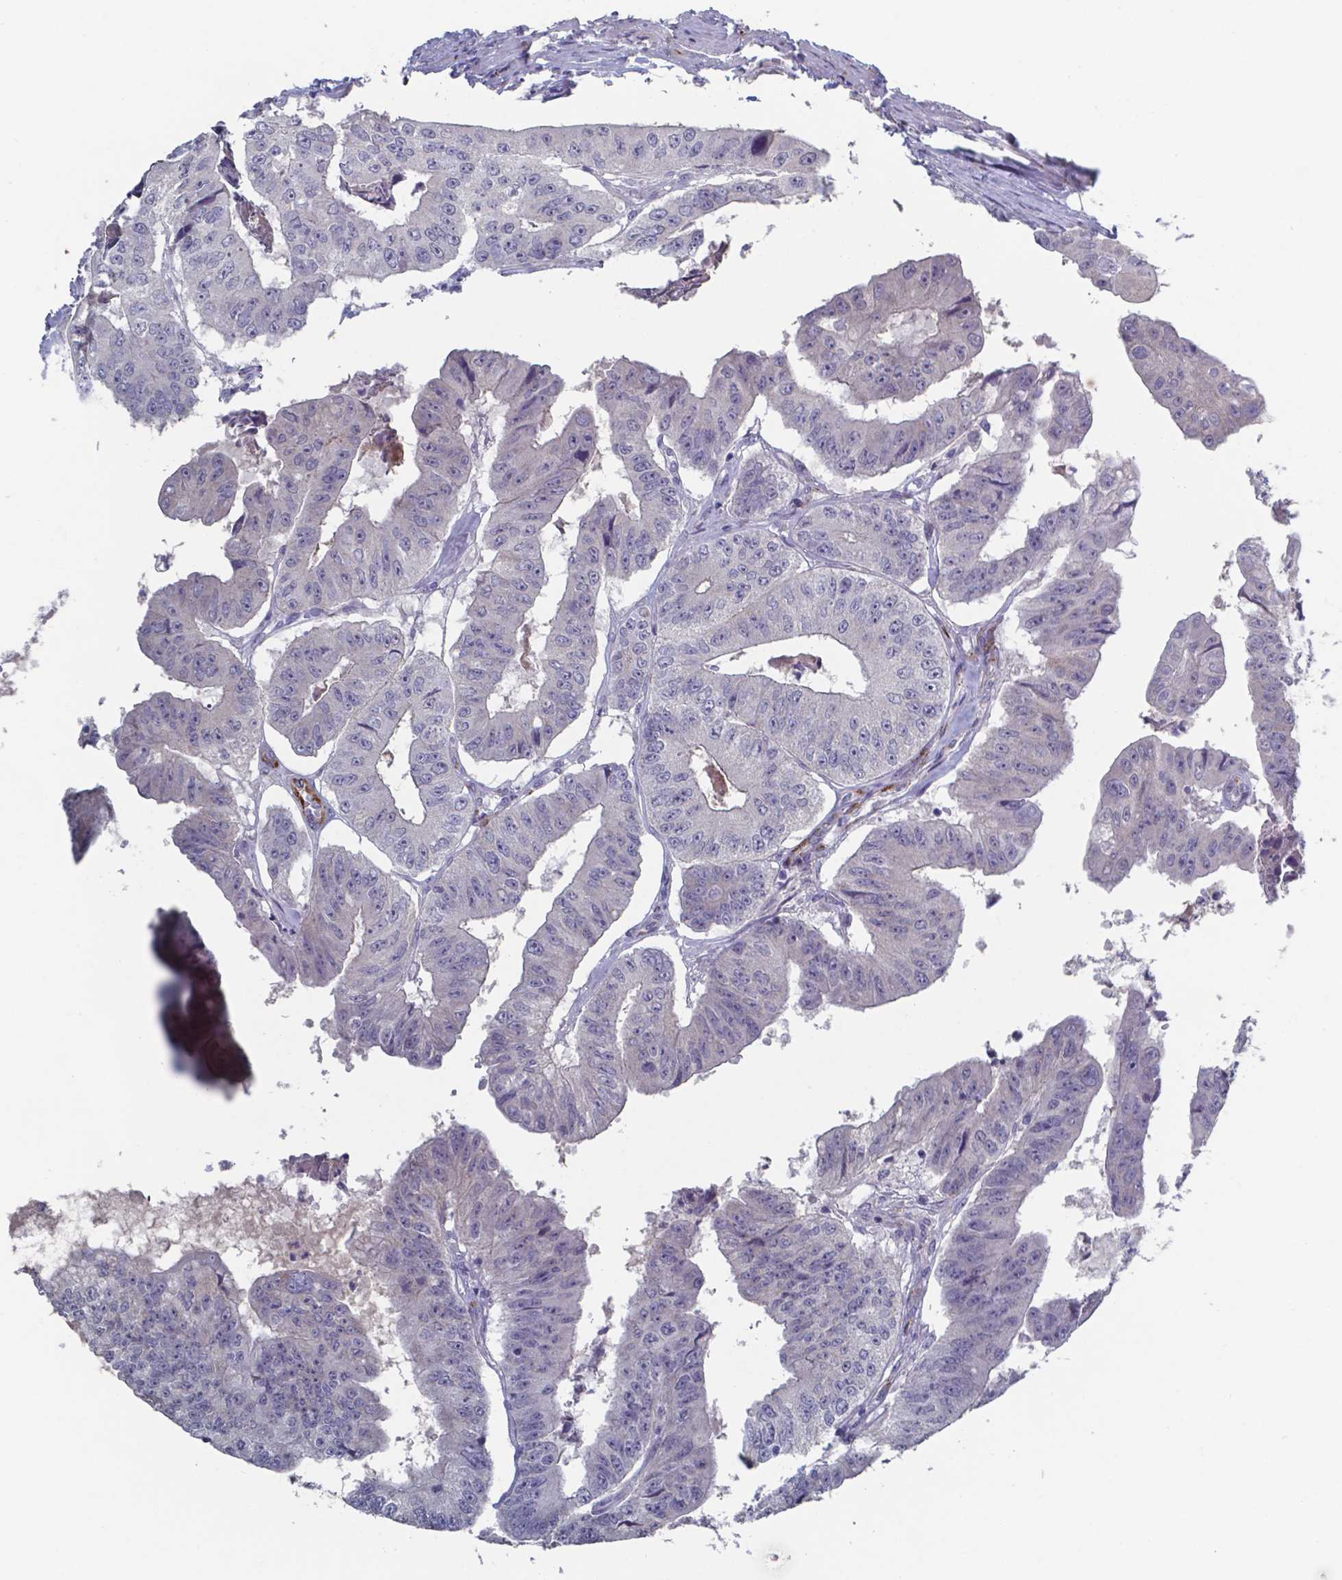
{"staining": {"intensity": "negative", "quantity": "none", "location": "none"}, "tissue": "colorectal cancer", "cell_type": "Tumor cells", "image_type": "cancer", "snomed": [{"axis": "morphology", "description": "Adenocarcinoma, NOS"}, {"axis": "topography", "description": "Colon"}], "caption": "Immunohistochemistry of colorectal cancer (adenocarcinoma) displays no positivity in tumor cells.", "gene": "PLA2R1", "patient": {"sex": "female", "age": 67}}